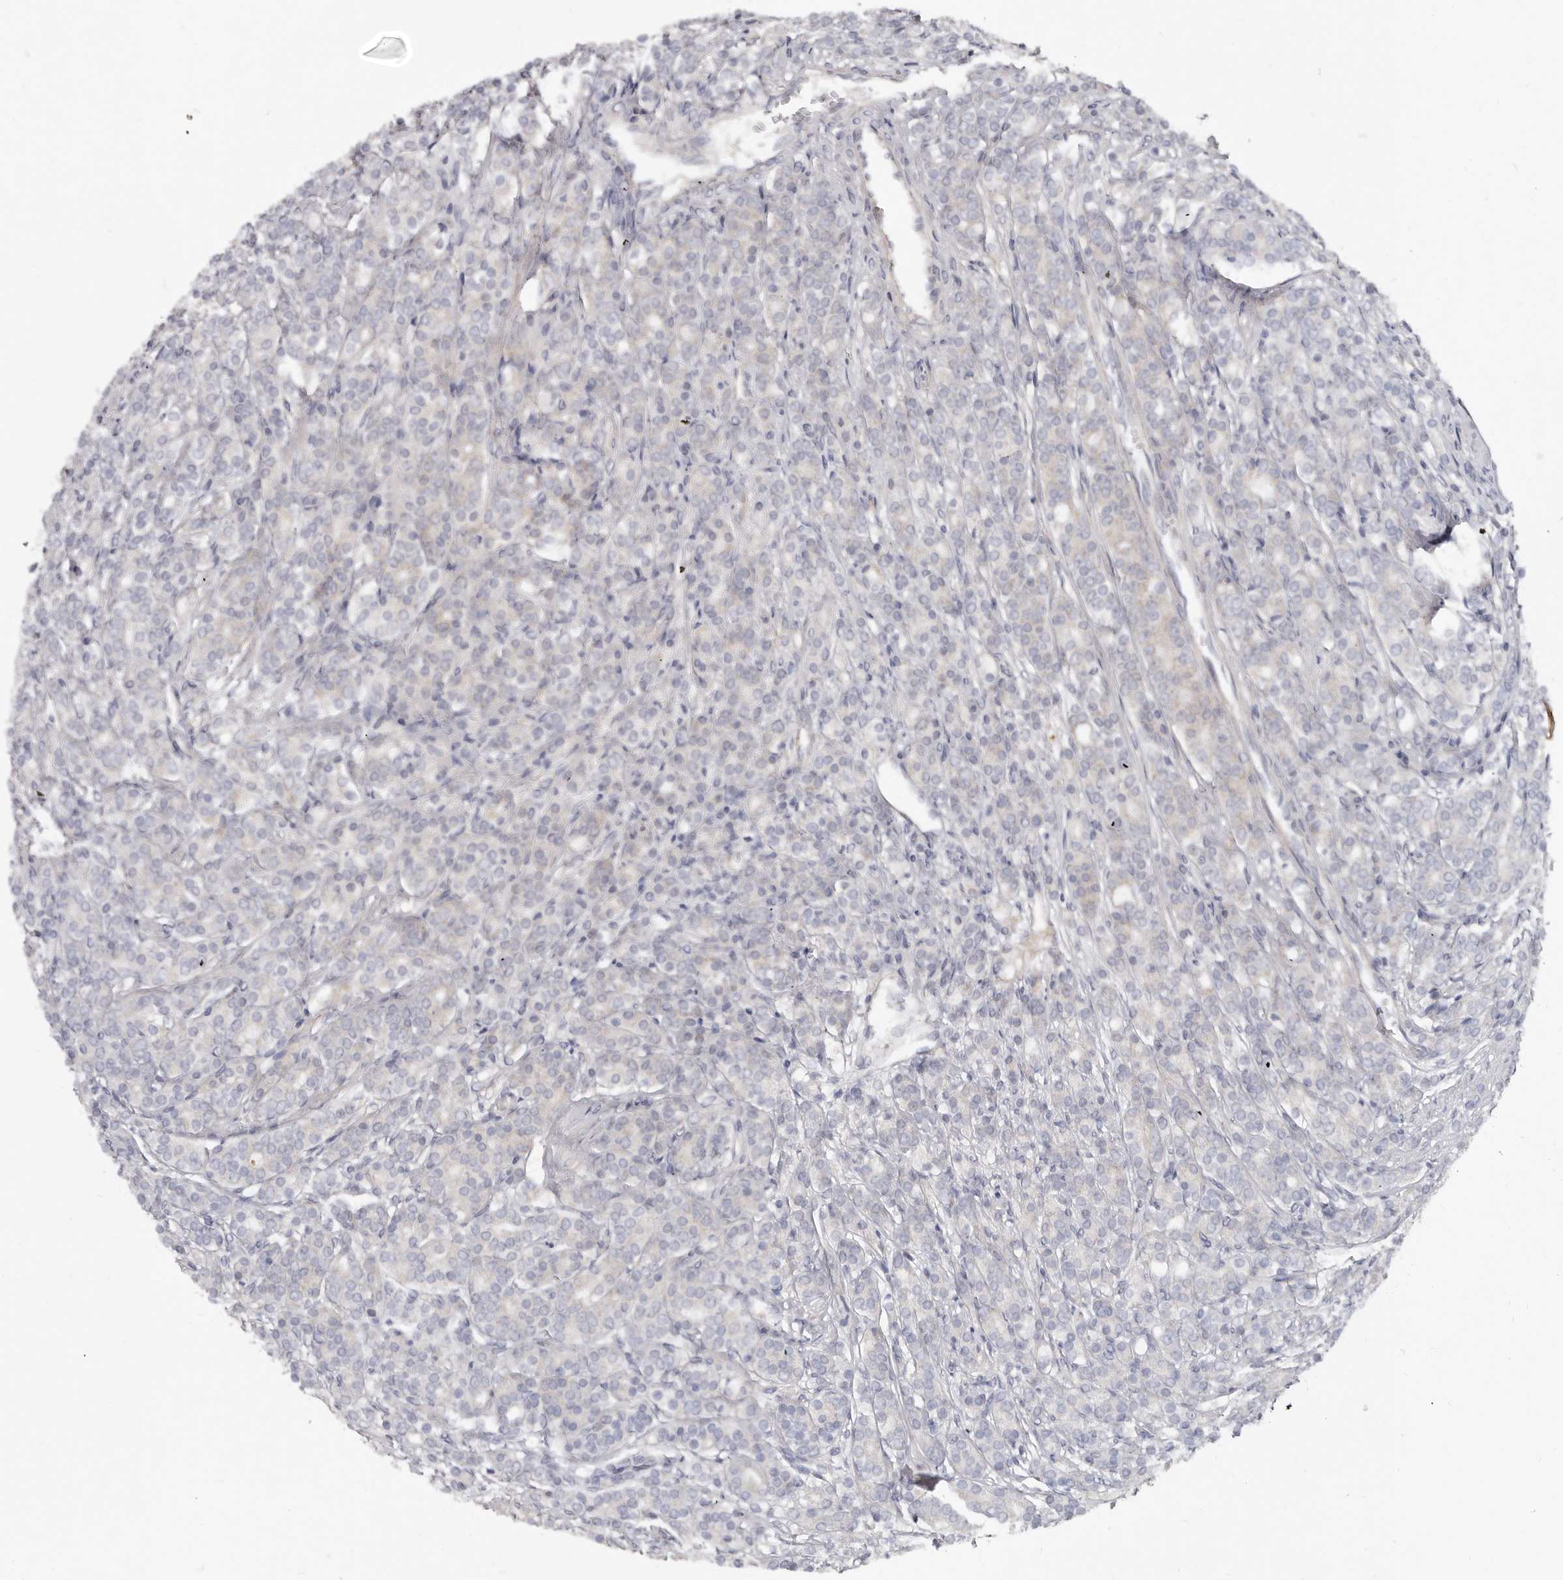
{"staining": {"intensity": "negative", "quantity": "none", "location": "none"}, "tissue": "prostate cancer", "cell_type": "Tumor cells", "image_type": "cancer", "snomed": [{"axis": "morphology", "description": "Adenocarcinoma, High grade"}, {"axis": "topography", "description": "Prostate"}], "caption": "Prostate adenocarcinoma (high-grade) was stained to show a protein in brown. There is no significant positivity in tumor cells.", "gene": "SPTA1", "patient": {"sex": "male", "age": 62}}